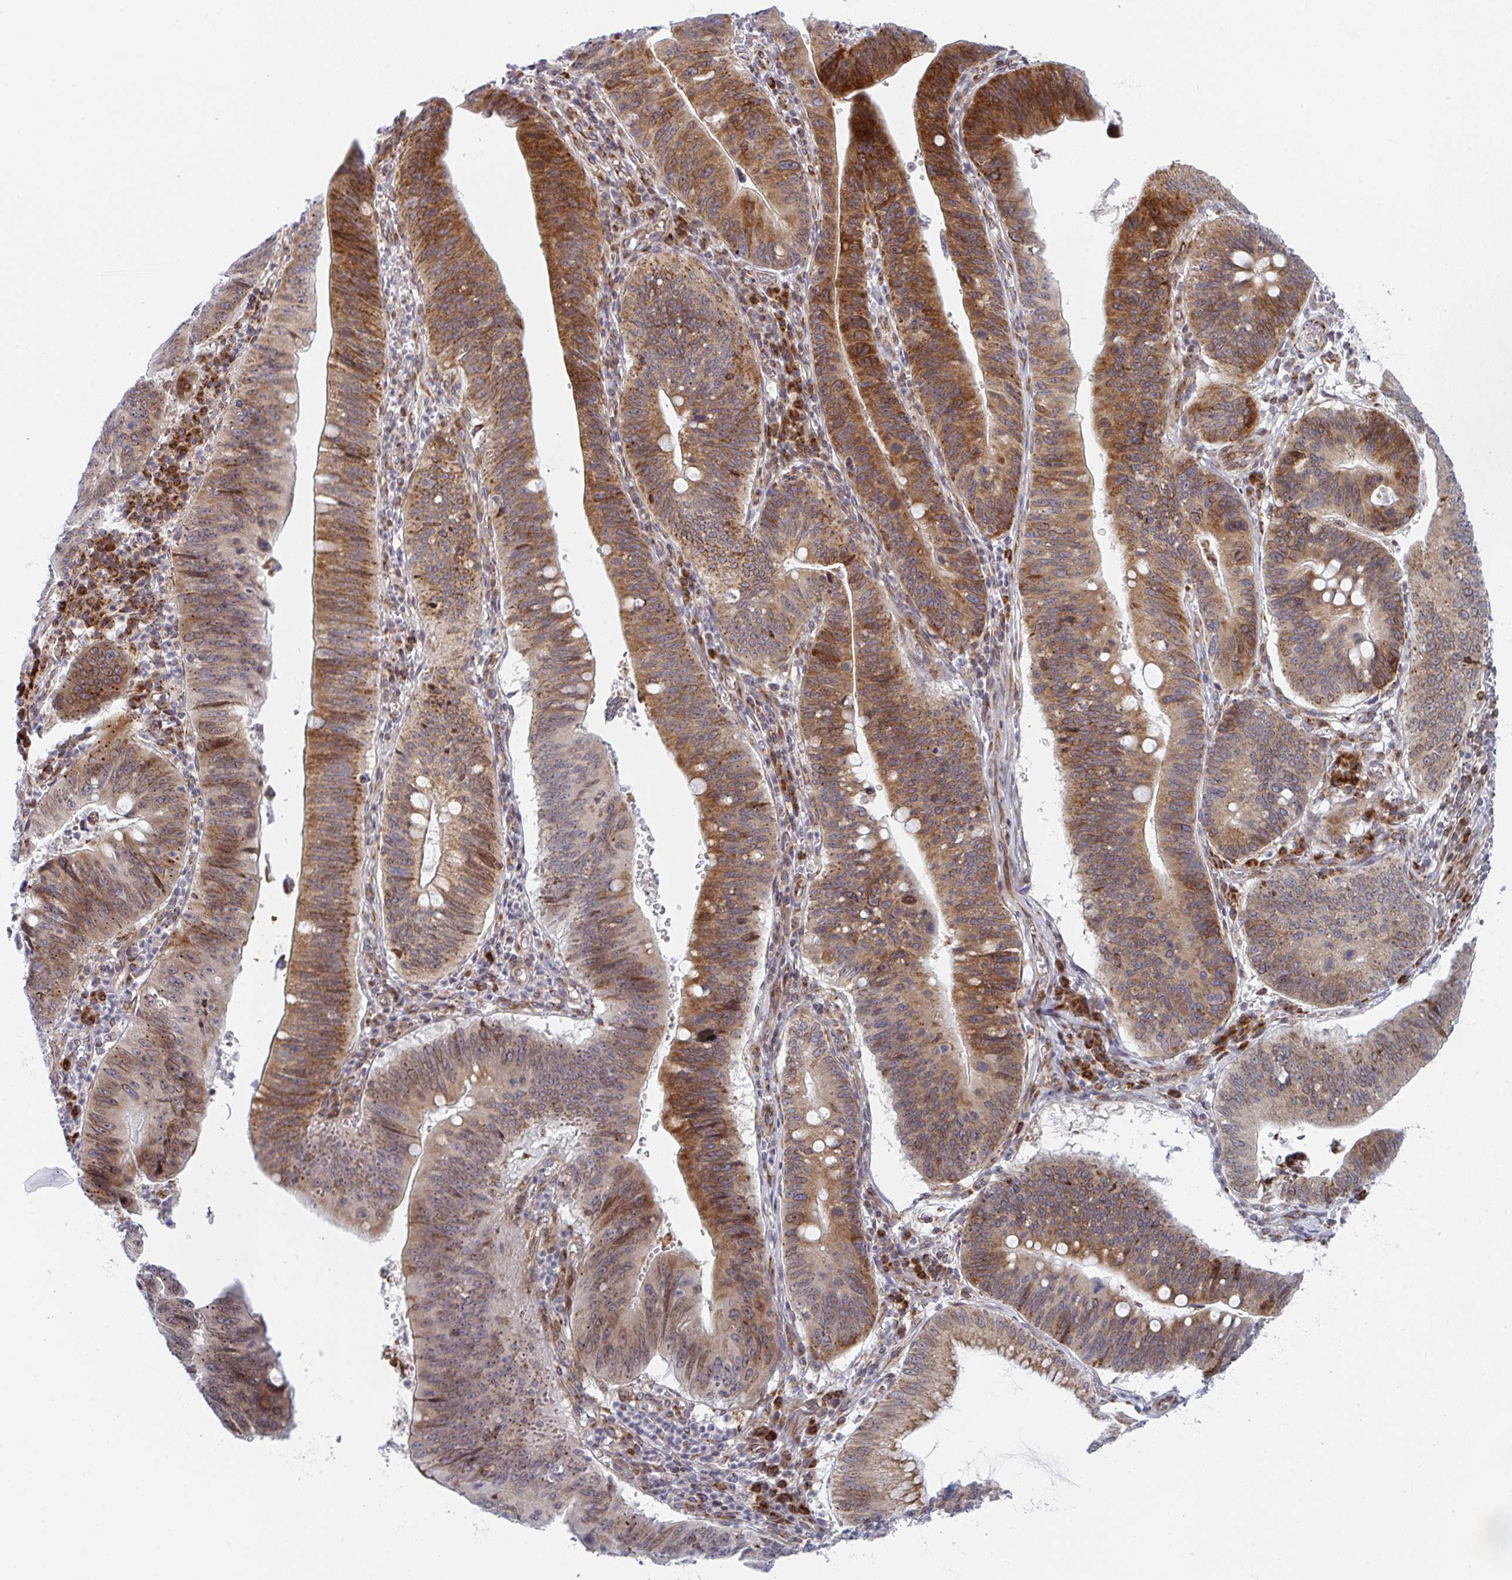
{"staining": {"intensity": "moderate", "quantity": ">75%", "location": "cytoplasmic/membranous"}, "tissue": "stomach cancer", "cell_type": "Tumor cells", "image_type": "cancer", "snomed": [{"axis": "morphology", "description": "Adenocarcinoma, NOS"}, {"axis": "topography", "description": "Stomach"}], "caption": "Tumor cells reveal medium levels of moderate cytoplasmic/membranous expression in approximately >75% of cells in human adenocarcinoma (stomach).", "gene": "PRKCH", "patient": {"sex": "male", "age": 59}}